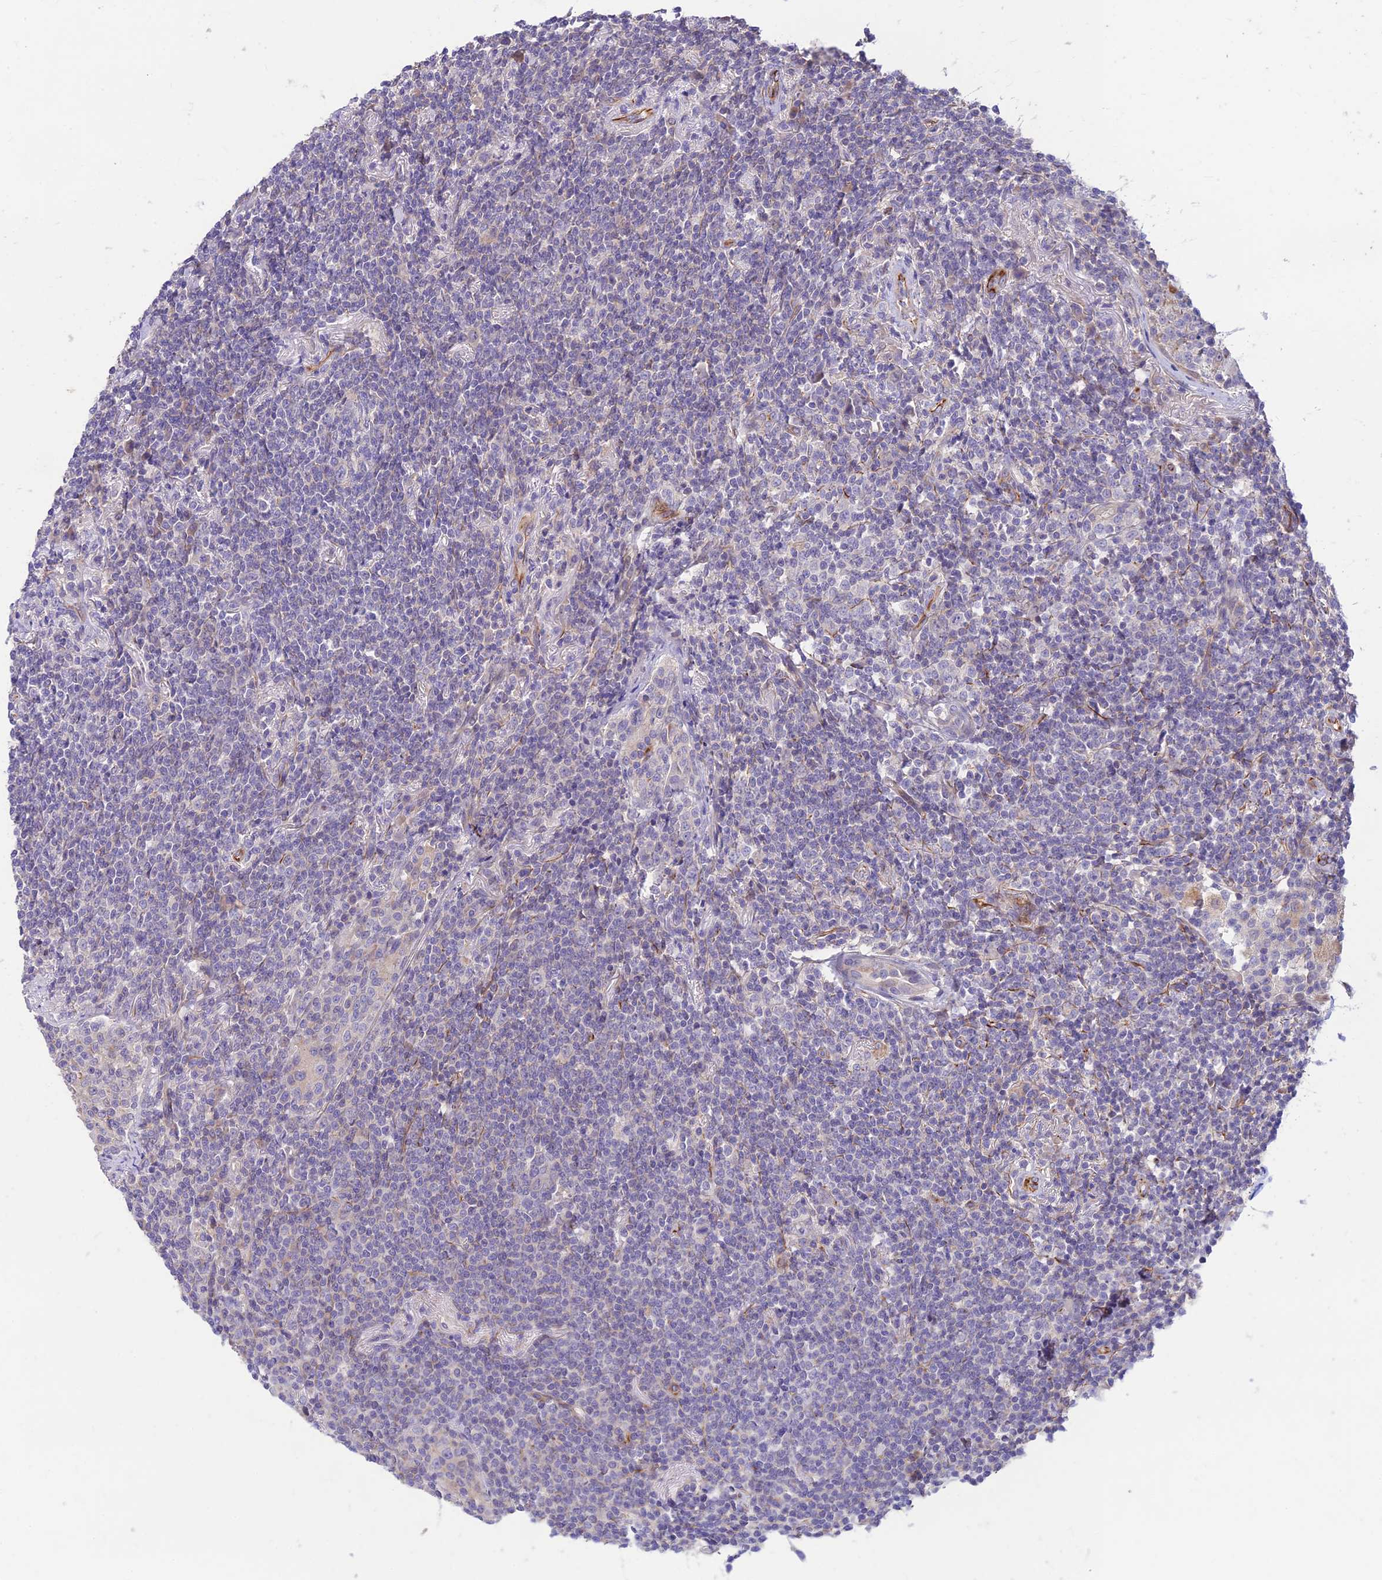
{"staining": {"intensity": "negative", "quantity": "none", "location": "none"}, "tissue": "lymphoma", "cell_type": "Tumor cells", "image_type": "cancer", "snomed": [{"axis": "morphology", "description": "Malignant lymphoma, non-Hodgkin's type, Low grade"}, {"axis": "topography", "description": "Lung"}], "caption": "A micrograph of lymphoma stained for a protein exhibits no brown staining in tumor cells.", "gene": "ST8SIA5", "patient": {"sex": "female", "age": 71}}